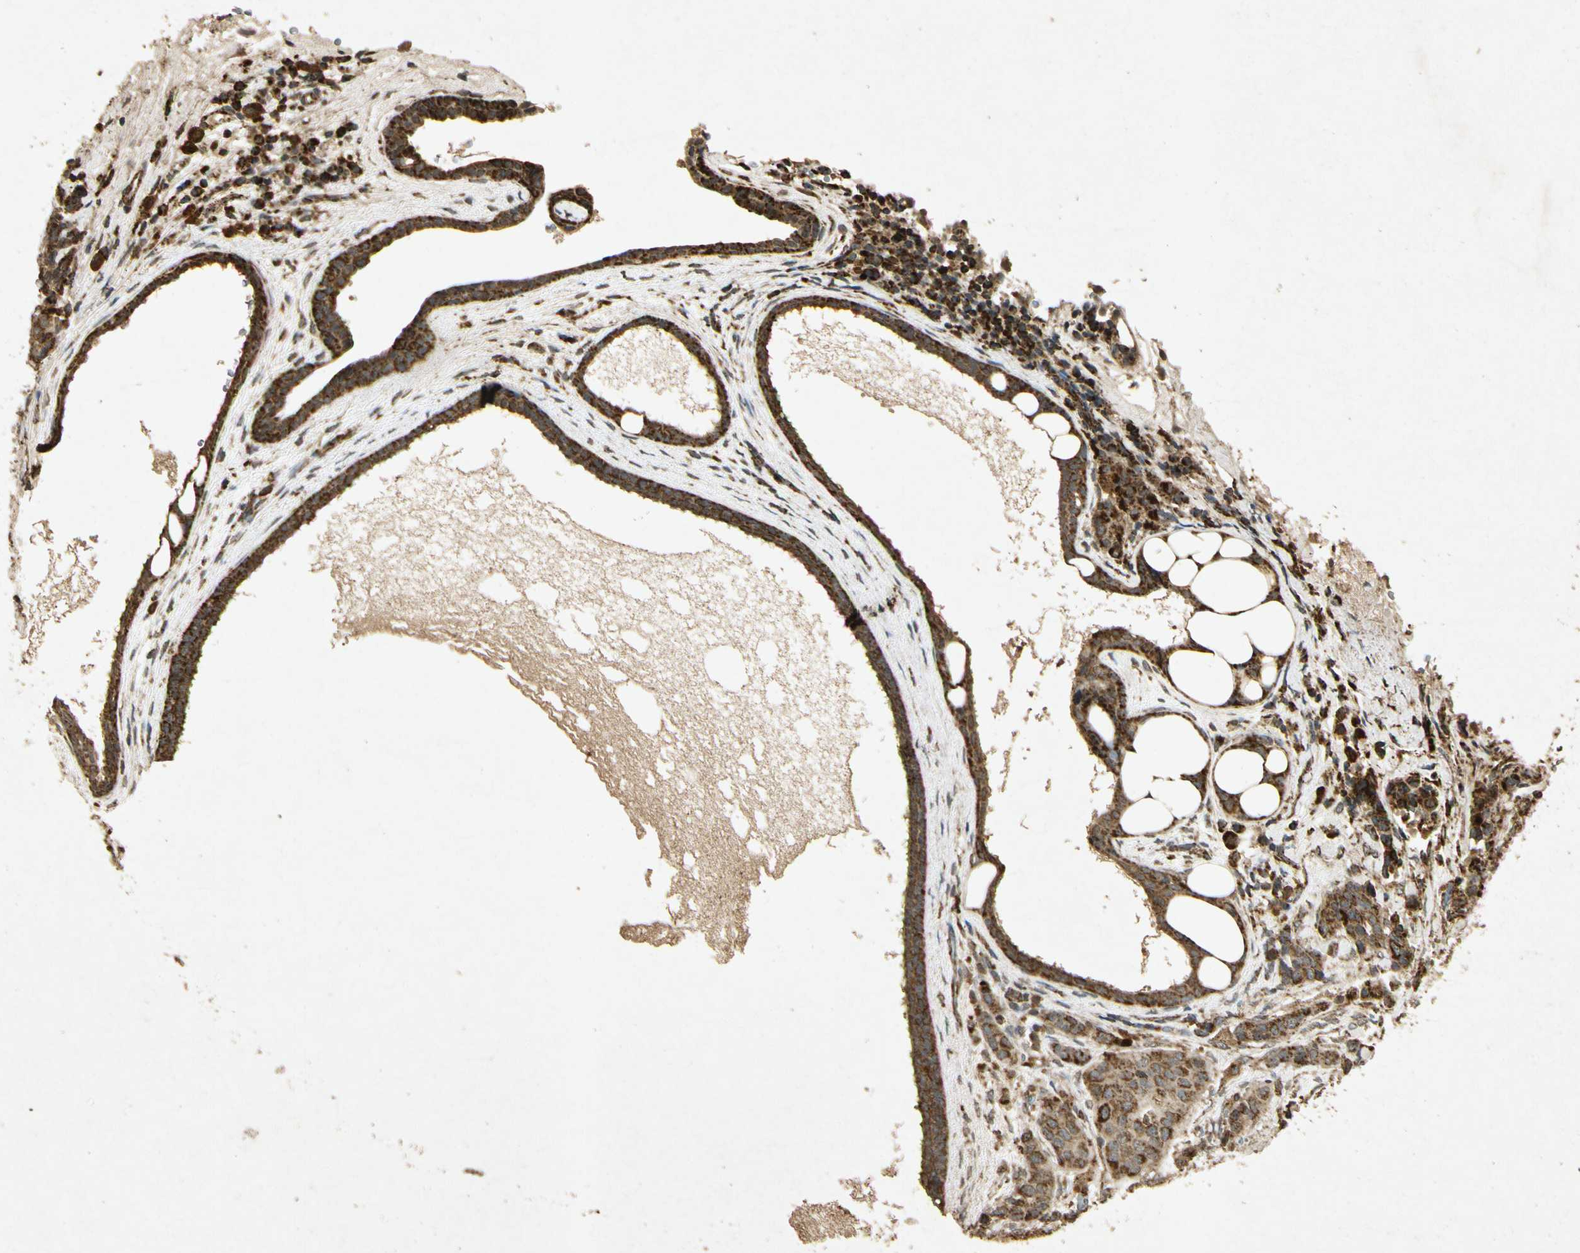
{"staining": {"intensity": "moderate", "quantity": ">75%", "location": "cytoplasmic/membranous"}, "tissue": "breast cancer", "cell_type": "Tumor cells", "image_type": "cancer", "snomed": [{"axis": "morphology", "description": "Duct carcinoma"}, {"axis": "topography", "description": "Breast"}], "caption": "Immunohistochemistry (IHC) staining of breast intraductal carcinoma, which demonstrates medium levels of moderate cytoplasmic/membranous expression in approximately >75% of tumor cells indicating moderate cytoplasmic/membranous protein staining. The staining was performed using DAB (3,3'-diaminobenzidine) (brown) for protein detection and nuclei were counterstained in hematoxylin (blue).", "gene": "PRDX3", "patient": {"sex": "female", "age": 40}}